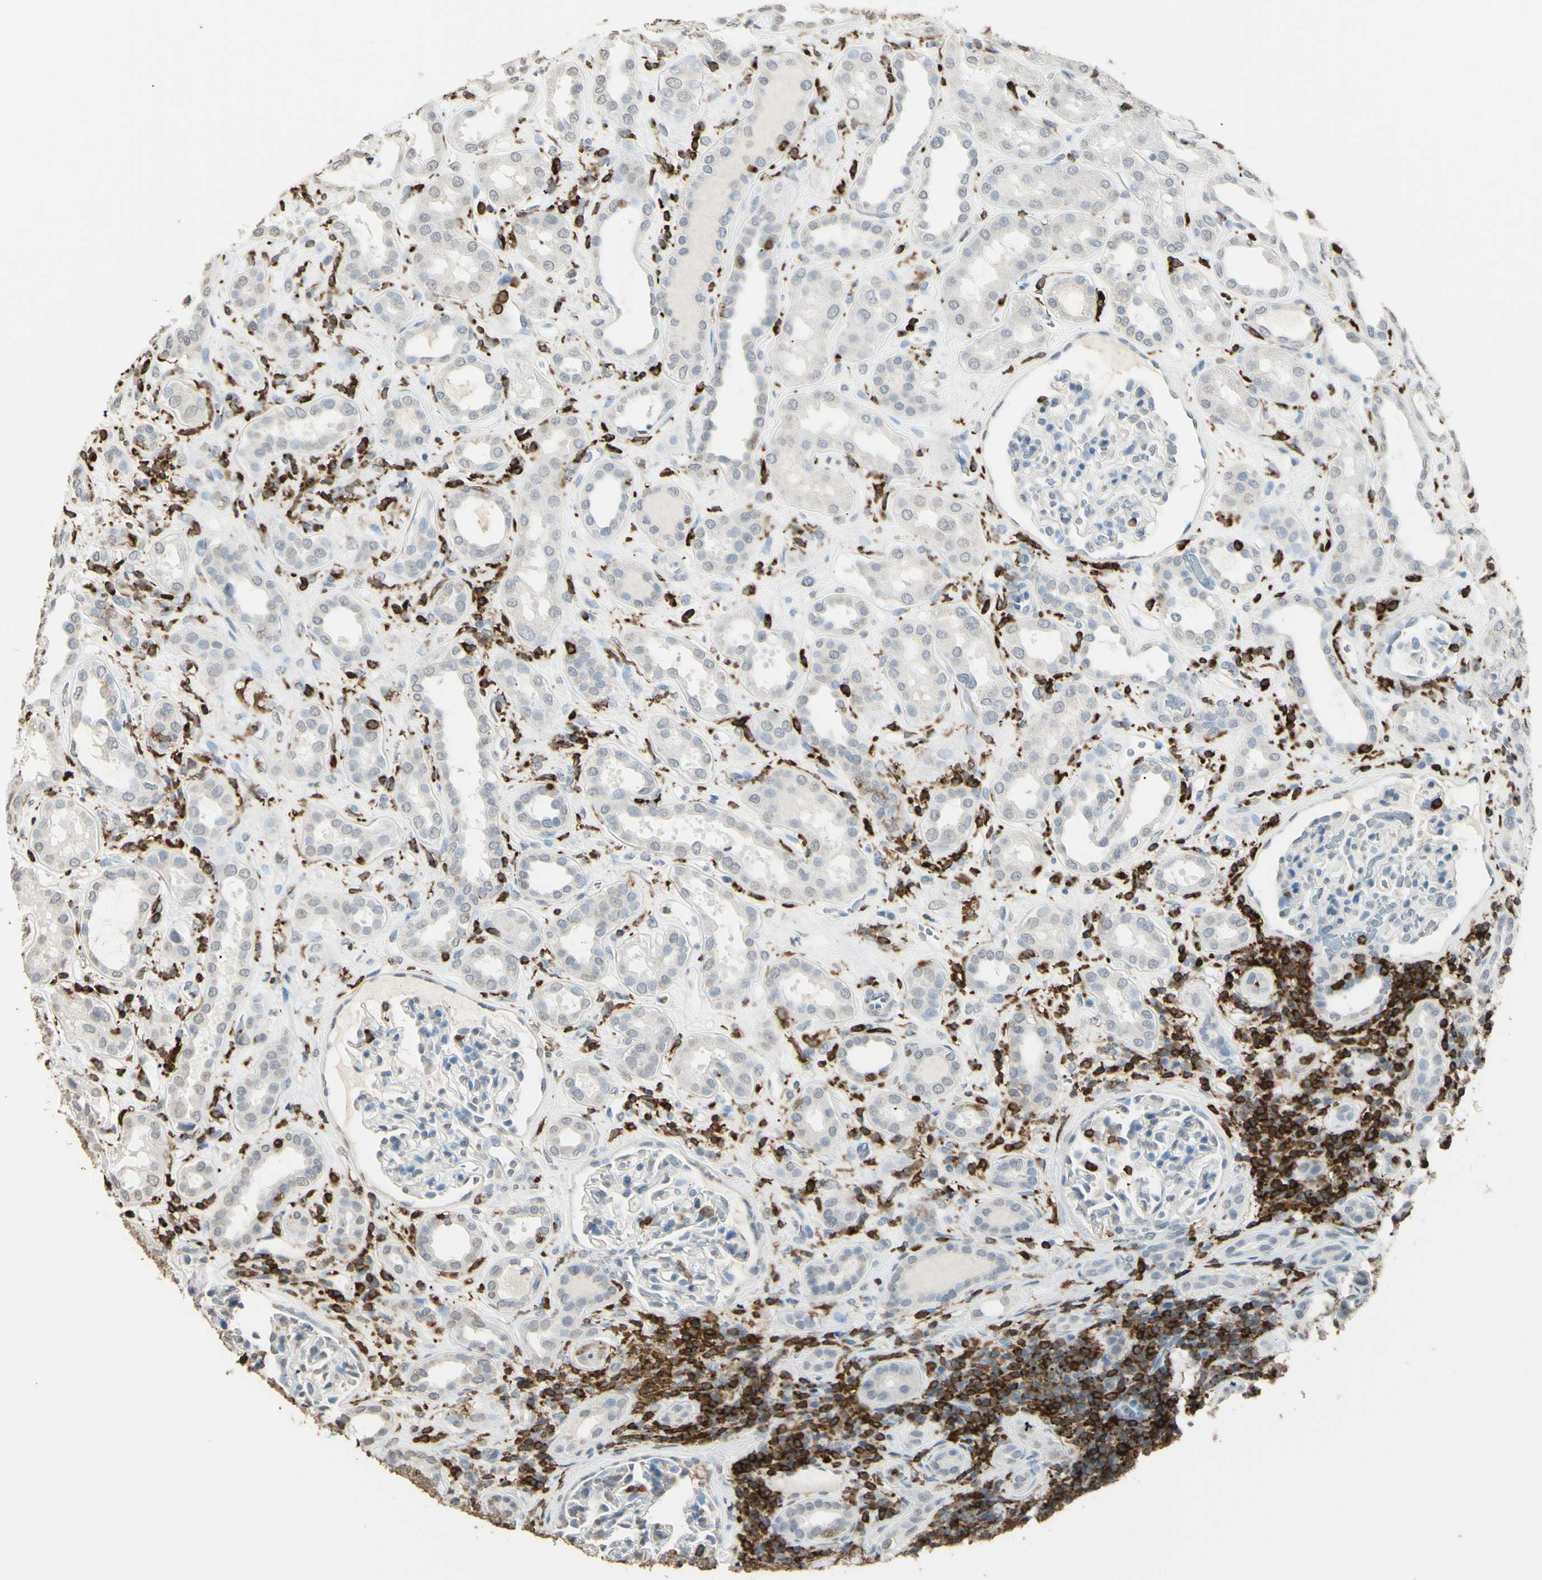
{"staining": {"intensity": "negative", "quantity": "none", "location": "none"}, "tissue": "kidney", "cell_type": "Cells in glomeruli", "image_type": "normal", "snomed": [{"axis": "morphology", "description": "Normal tissue, NOS"}, {"axis": "topography", "description": "Kidney"}], "caption": "A high-resolution micrograph shows IHC staining of unremarkable kidney, which demonstrates no significant expression in cells in glomeruli.", "gene": "PSTPIP1", "patient": {"sex": "male", "age": 59}}